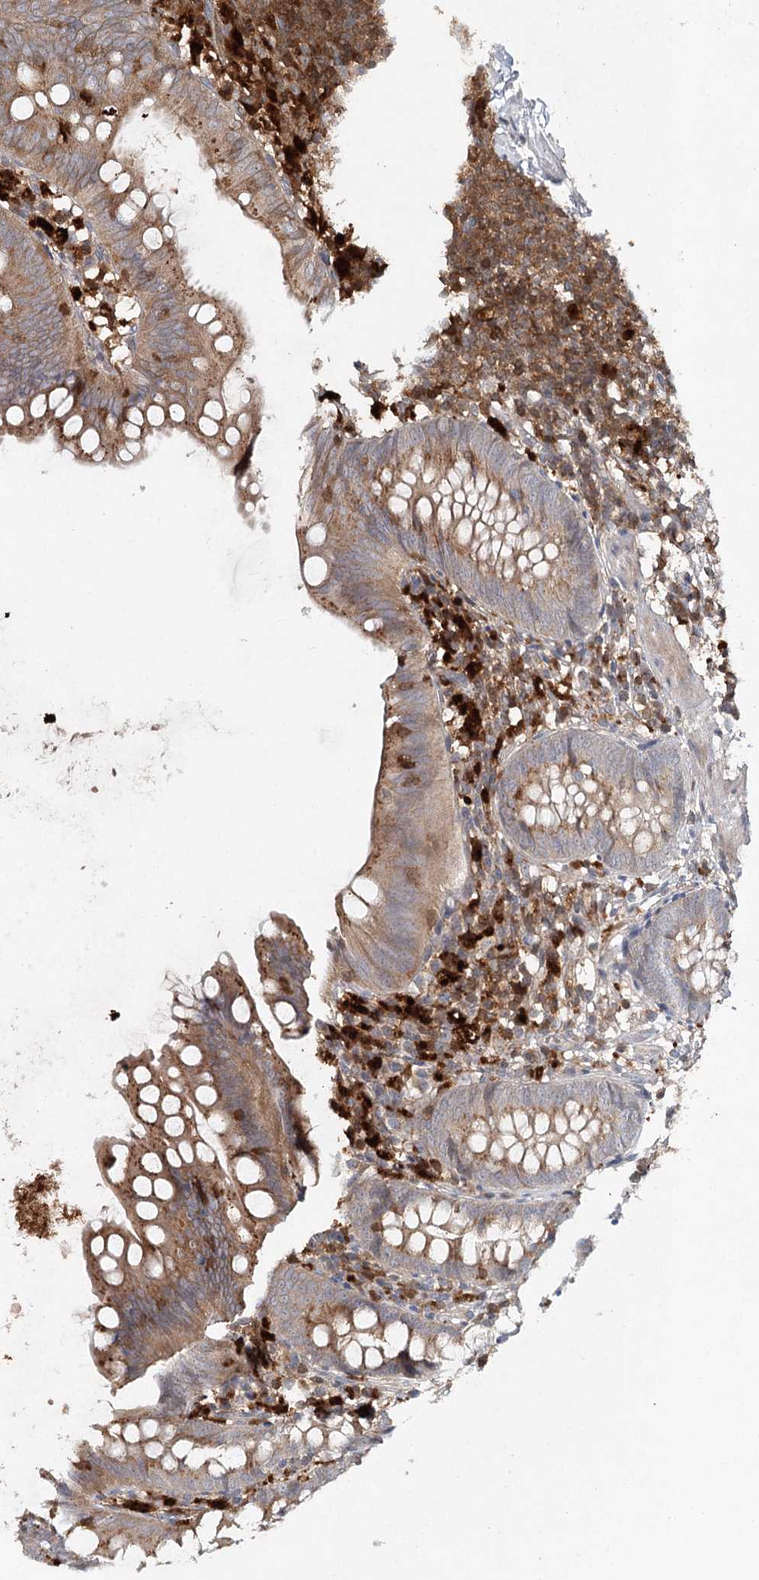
{"staining": {"intensity": "moderate", "quantity": ">75%", "location": "cytoplasmic/membranous"}, "tissue": "appendix", "cell_type": "Glandular cells", "image_type": "normal", "snomed": [{"axis": "morphology", "description": "Normal tissue, NOS"}, {"axis": "topography", "description": "Appendix"}], "caption": "Immunohistochemical staining of benign appendix displays moderate cytoplasmic/membranous protein staining in about >75% of glandular cells. Nuclei are stained in blue.", "gene": "SLC41A2", "patient": {"sex": "female", "age": 62}}